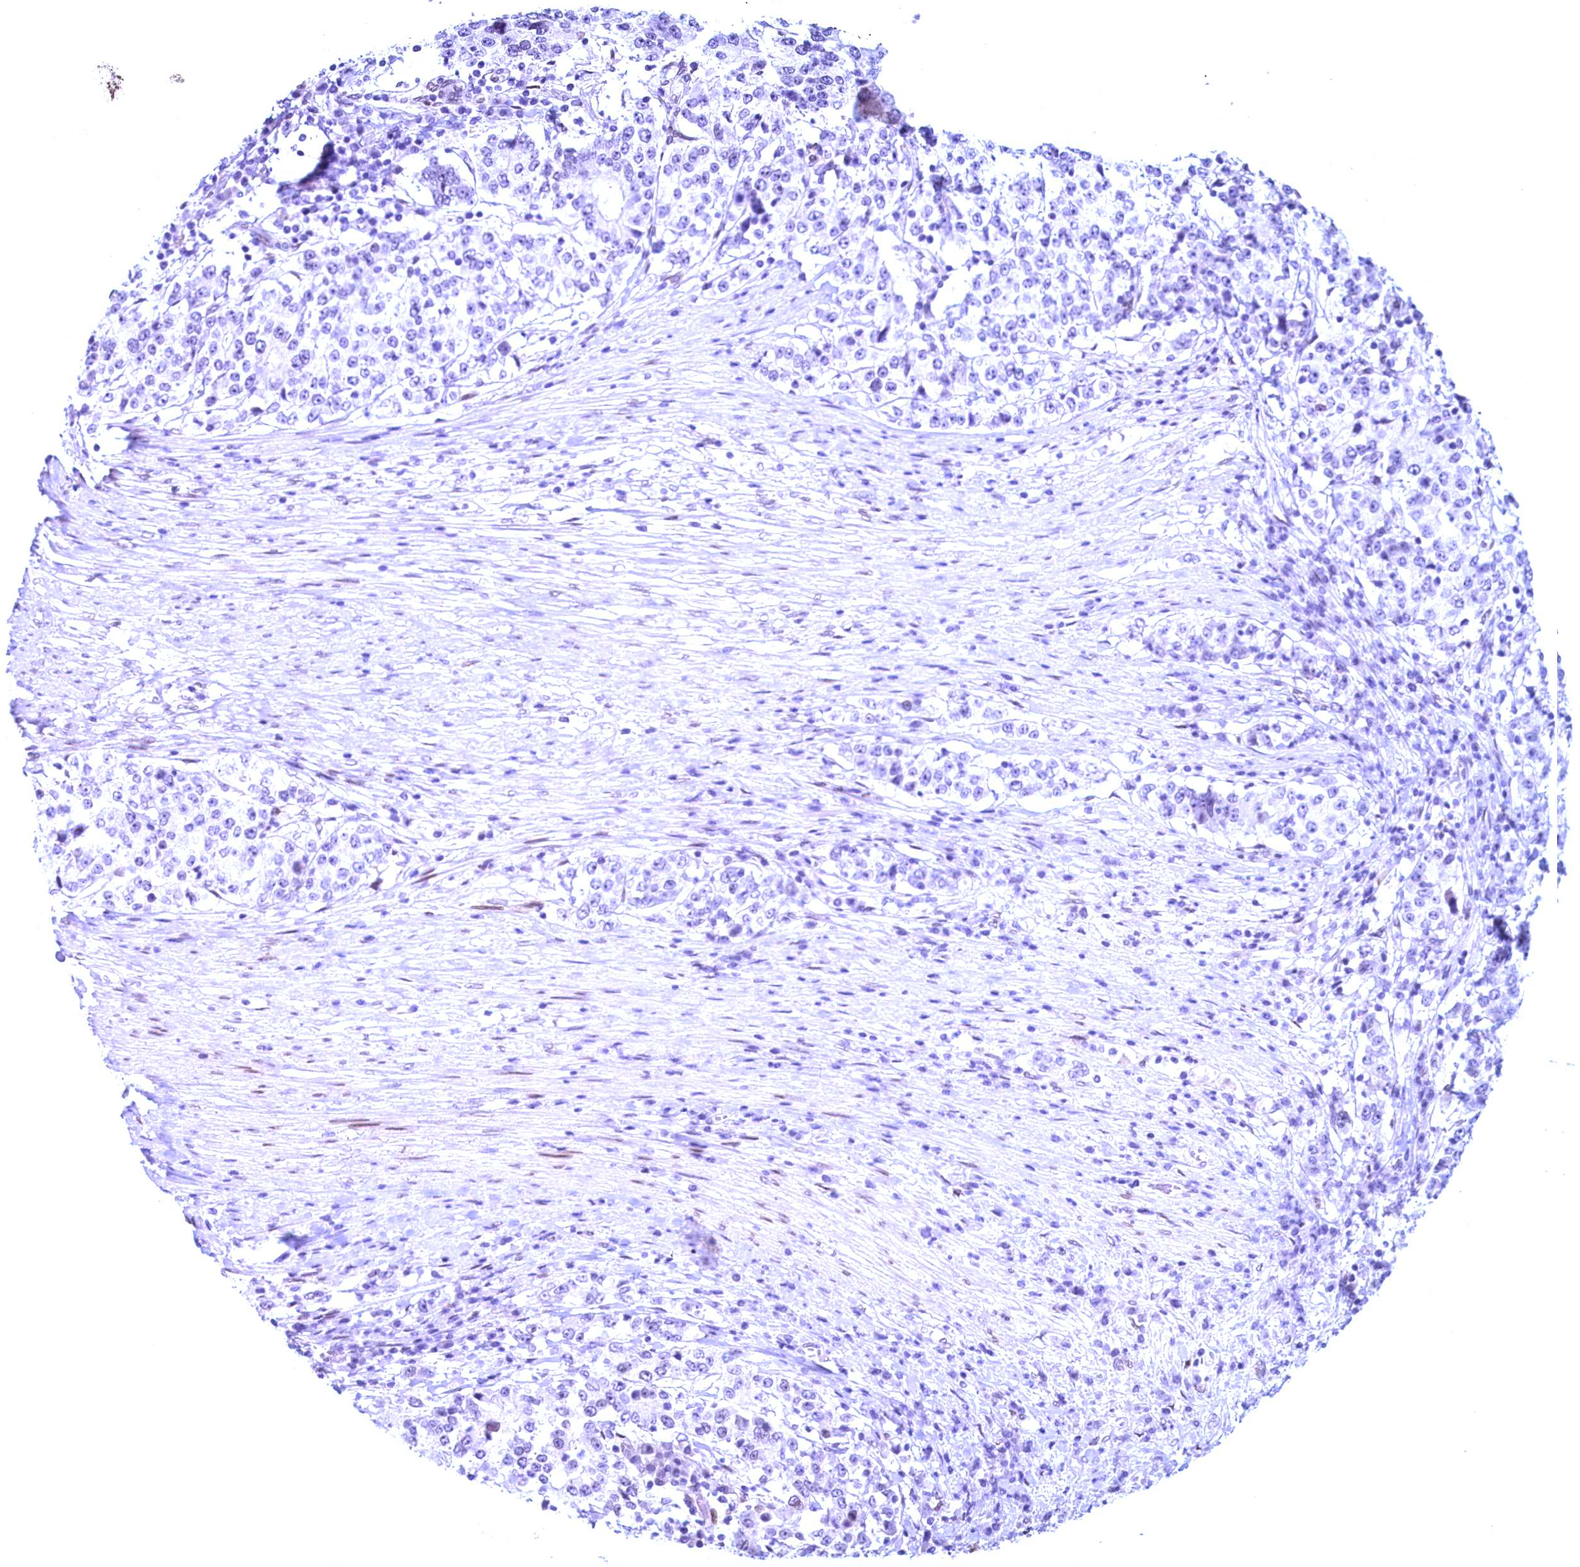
{"staining": {"intensity": "negative", "quantity": "none", "location": "none"}, "tissue": "stomach cancer", "cell_type": "Tumor cells", "image_type": "cancer", "snomed": [{"axis": "morphology", "description": "Adenocarcinoma, NOS"}, {"axis": "topography", "description": "Stomach"}], "caption": "There is no significant expression in tumor cells of stomach cancer (adenocarcinoma).", "gene": "GPSM1", "patient": {"sex": "male", "age": 59}}